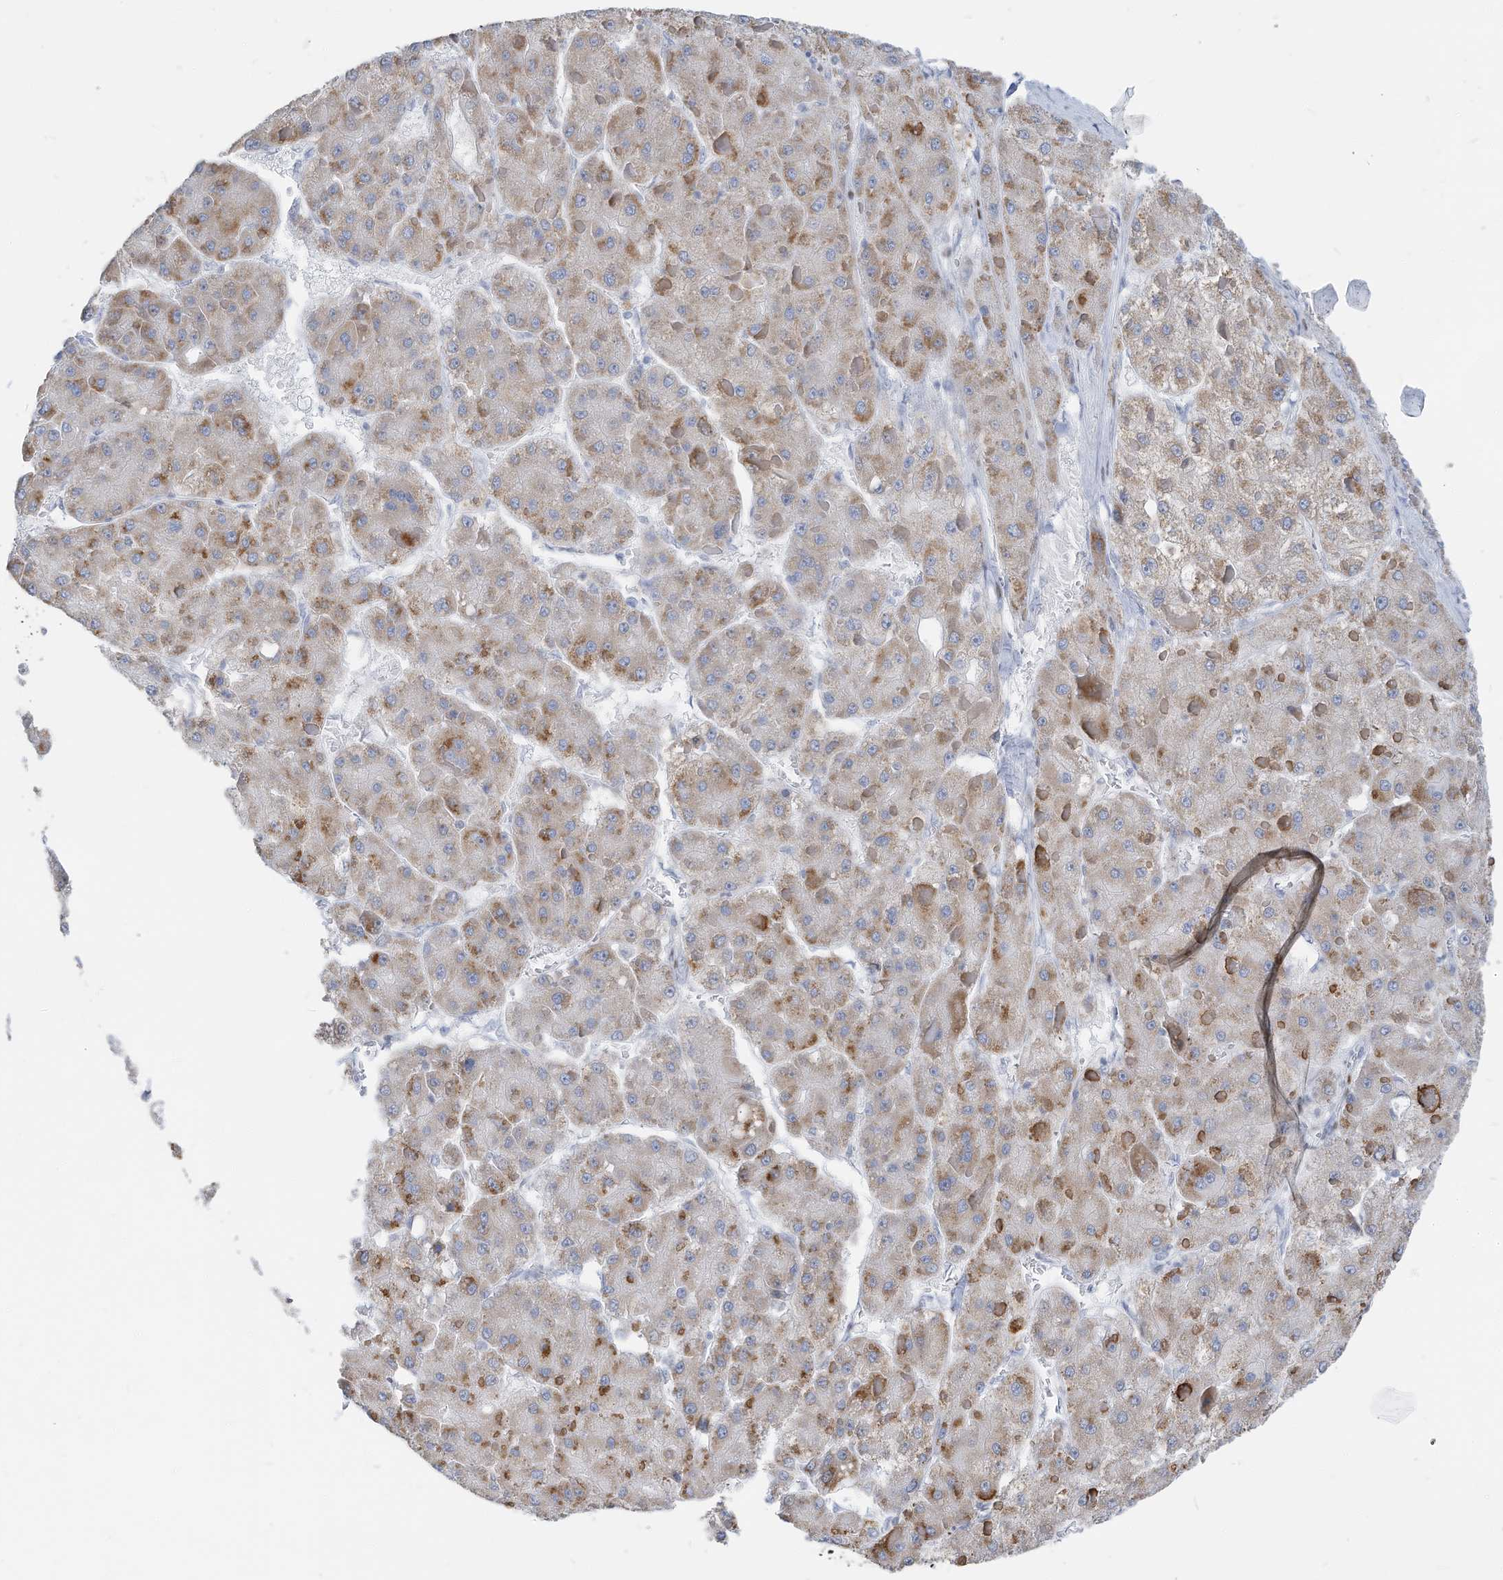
{"staining": {"intensity": "moderate", "quantity": "25%-75%", "location": "cytoplasmic/membranous"}, "tissue": "liver cancer", "cell_type": "Tumor cells", "image_type": "cancer", "snomed": [{"axis": "morphology", "description": "Carcinoma, Hepatocellular, NOS"}, {"axis": "topography", "description": "Liver"}], "caption": "Protein staining exhibits moderate cytoplasmic/membranous staining in approximately 25%-75% of tumor cells in liver cancer (hepatocellular carcinoma). The protein is stained brown, and the nuclei are stained in blue (DAB IHC with brightfield microscopy, high magnification).", "gene": "FRS3", "patient": {"sex": "female", "age": 73}}